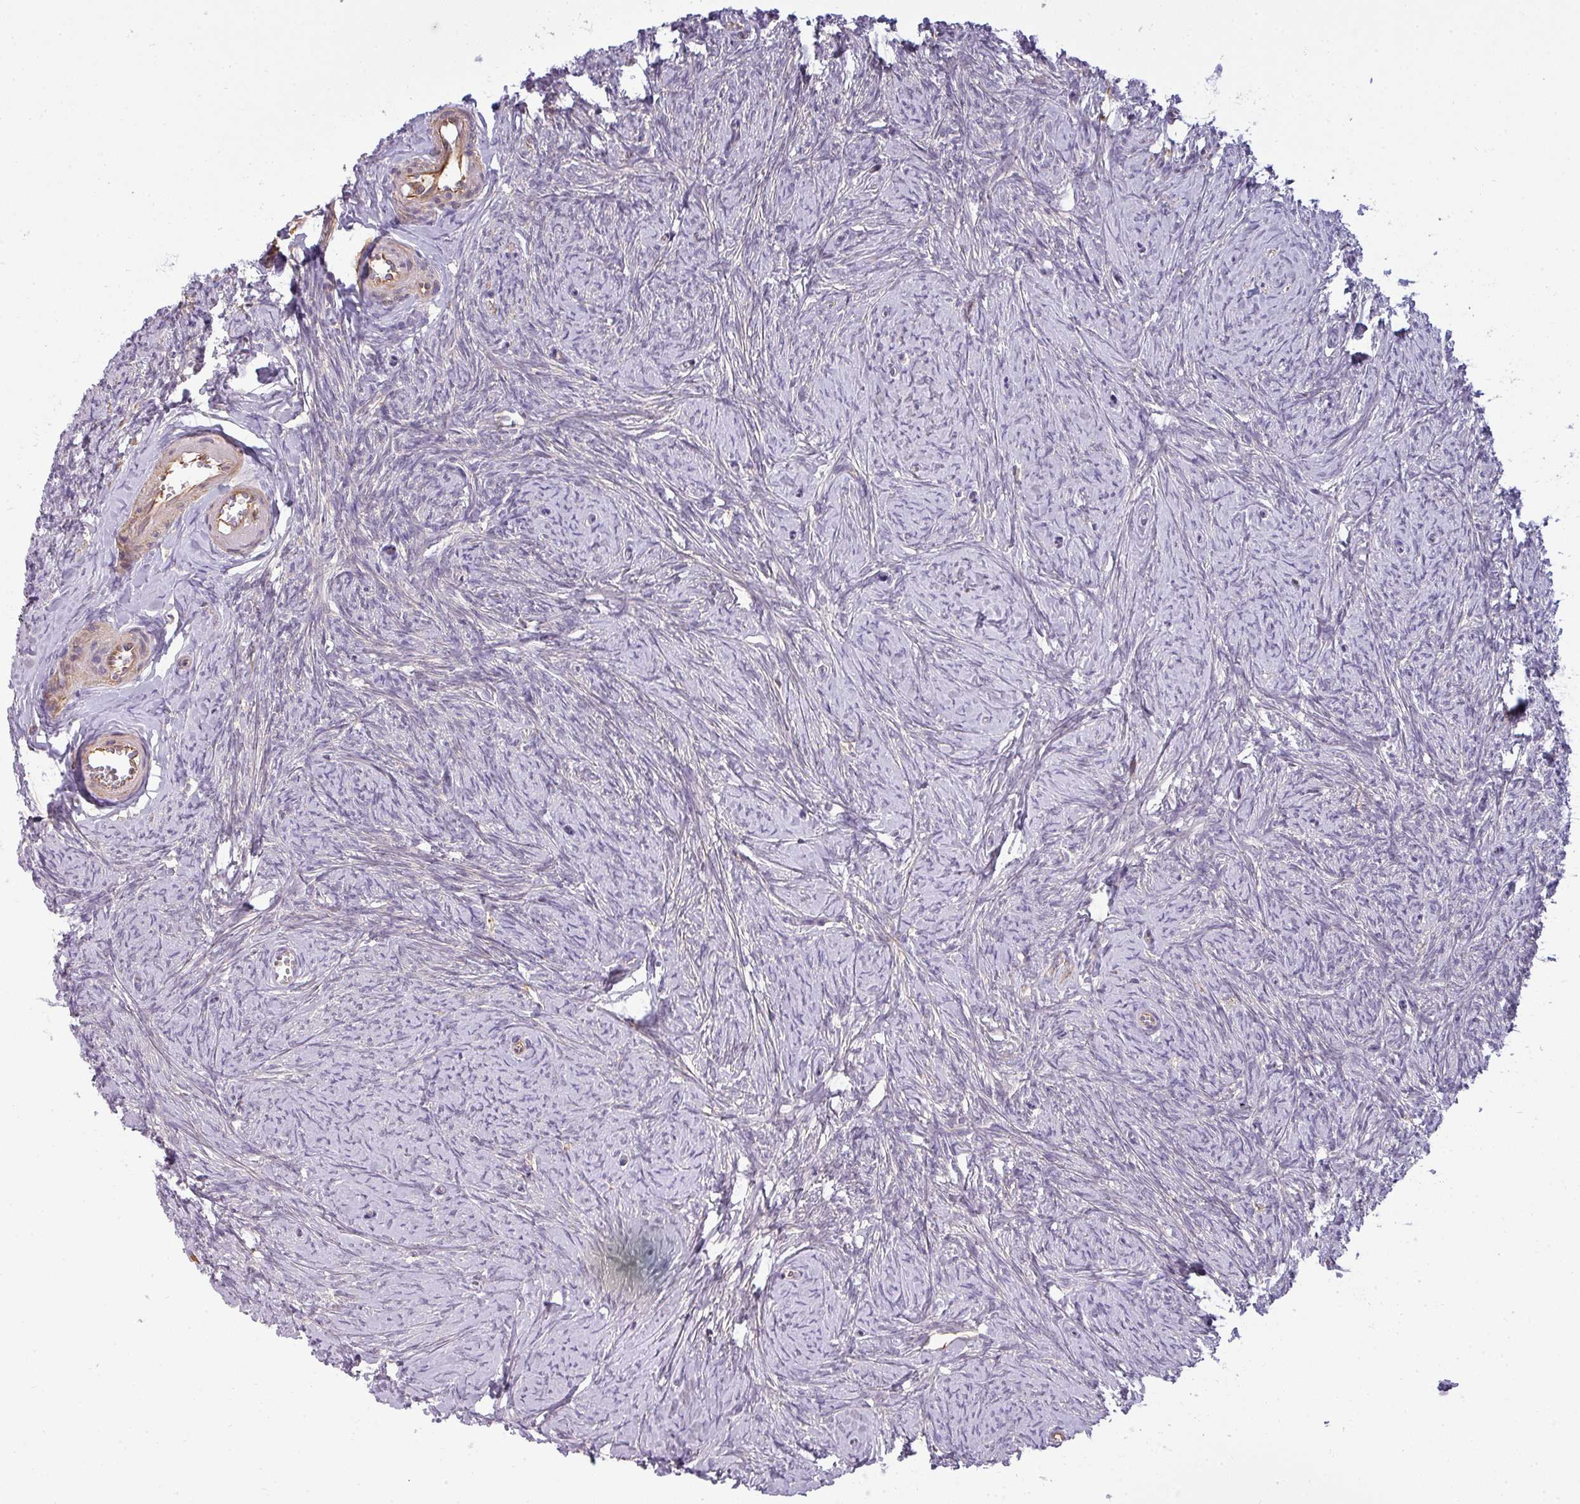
{"staining": {"intensity": "negative", "quantity": "none", "location": "none"}, "tissue": "ovary", "cell_type": "Ovarian stroma cells", "image_type": "normal", "snomed": [{"axis": "morphology", "description": "Normal tissue, NOS"}, {"axis": "topography", "description": "Ovary"}], "caption": "IHC of normal ovary reveals no positivity in ovarian stroma cells.", "gene": "ZNF835", "patient": {"sex": "female", "age": 44}}